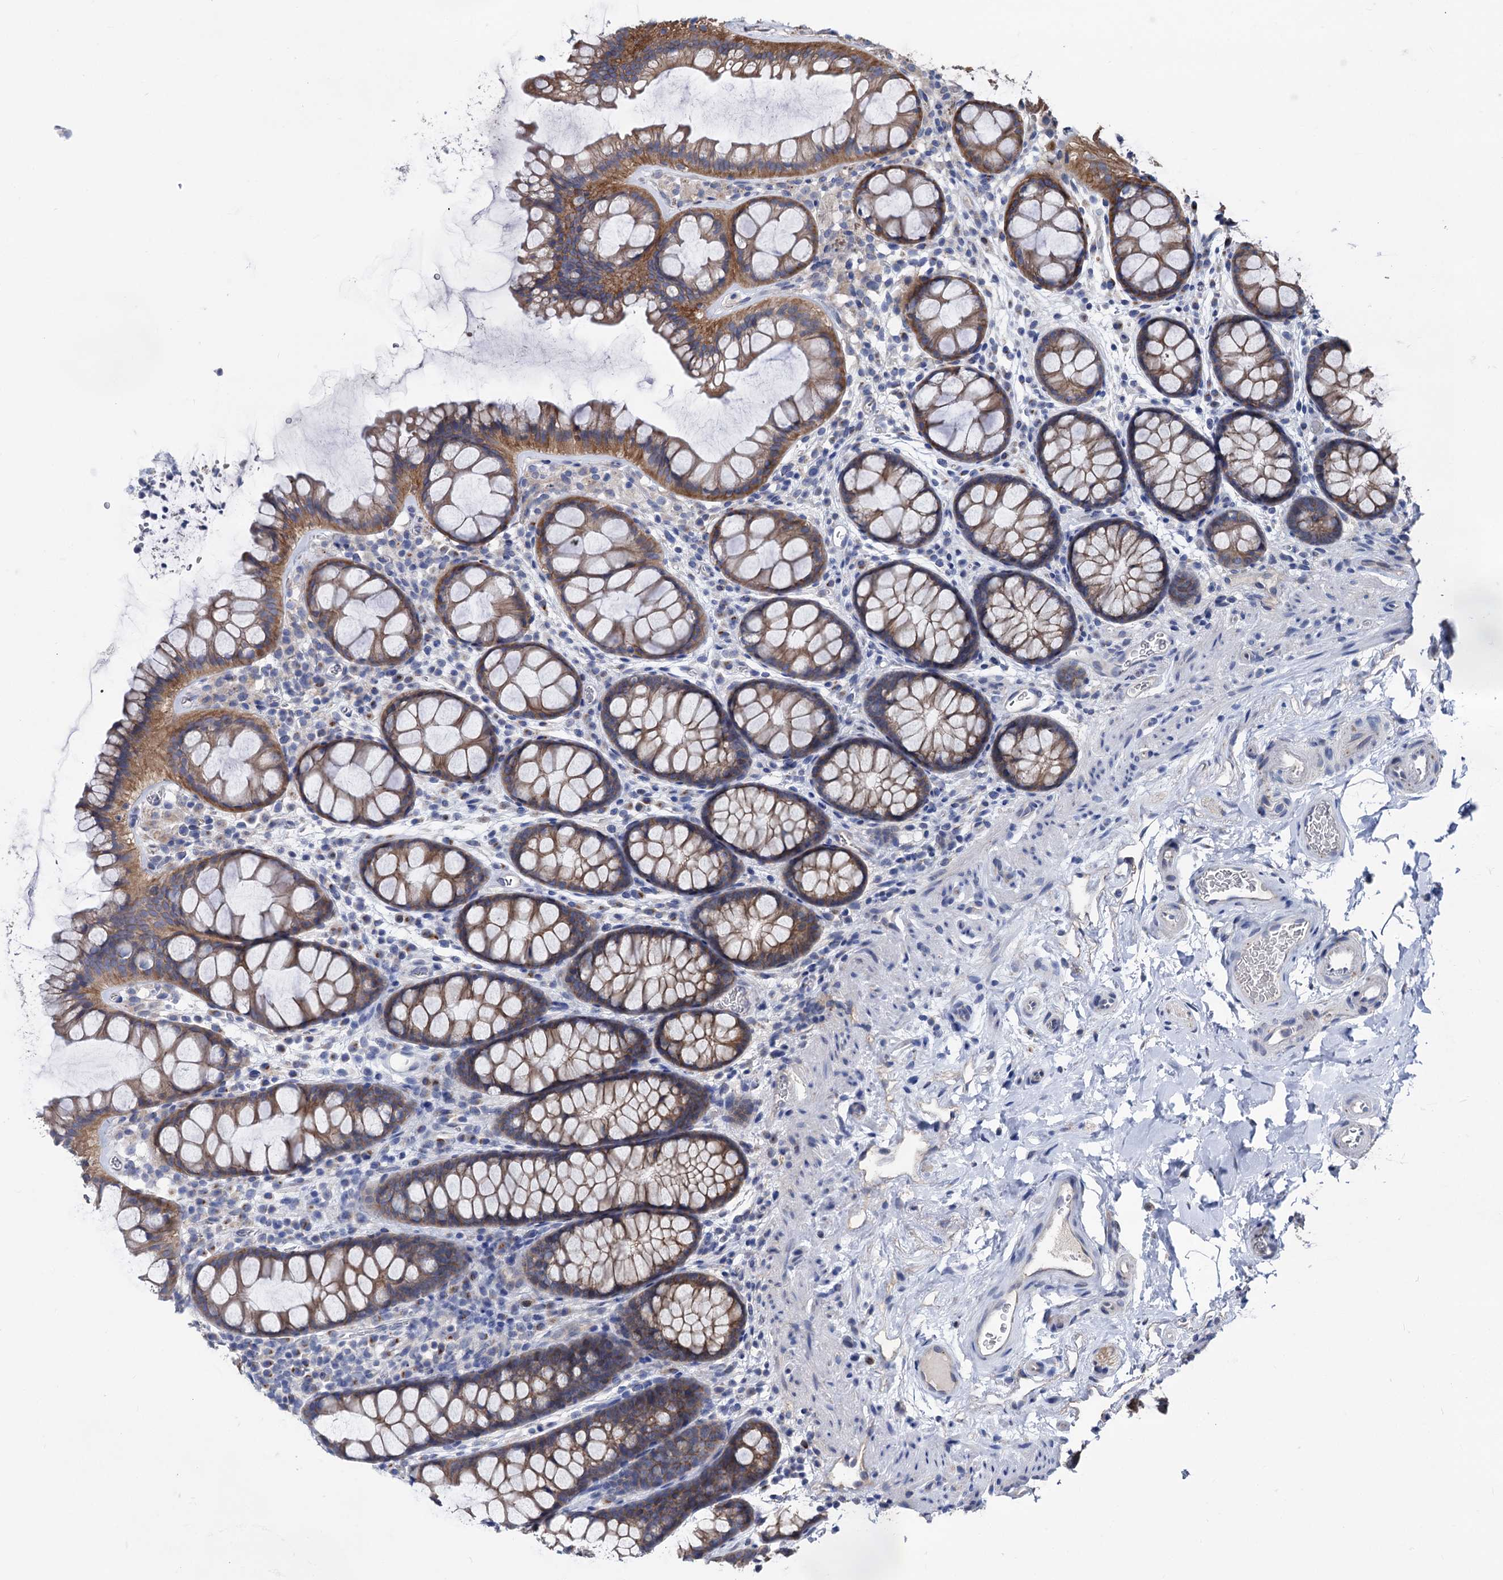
{"staining": {"intensity": "weak", "quantity": "25%-75%", "location": "cytoplasmic/membranous"}, "tissue": "colon", "cell_type": "Endothelial cells", "image_type": "normal", "snomed": [{"axis": "morphology", "description": "Normal tissue, NOS"}, {"axis": "topography", "description": "Colon"}], "caption": "Protein staining demonstrates weak cytoplasmic/membranous expression in approximately 25%-75% of endothelial cells in unremarkable colon.", "gene": "SMAGP", "patient": {"sex": "female", "age": 82}}